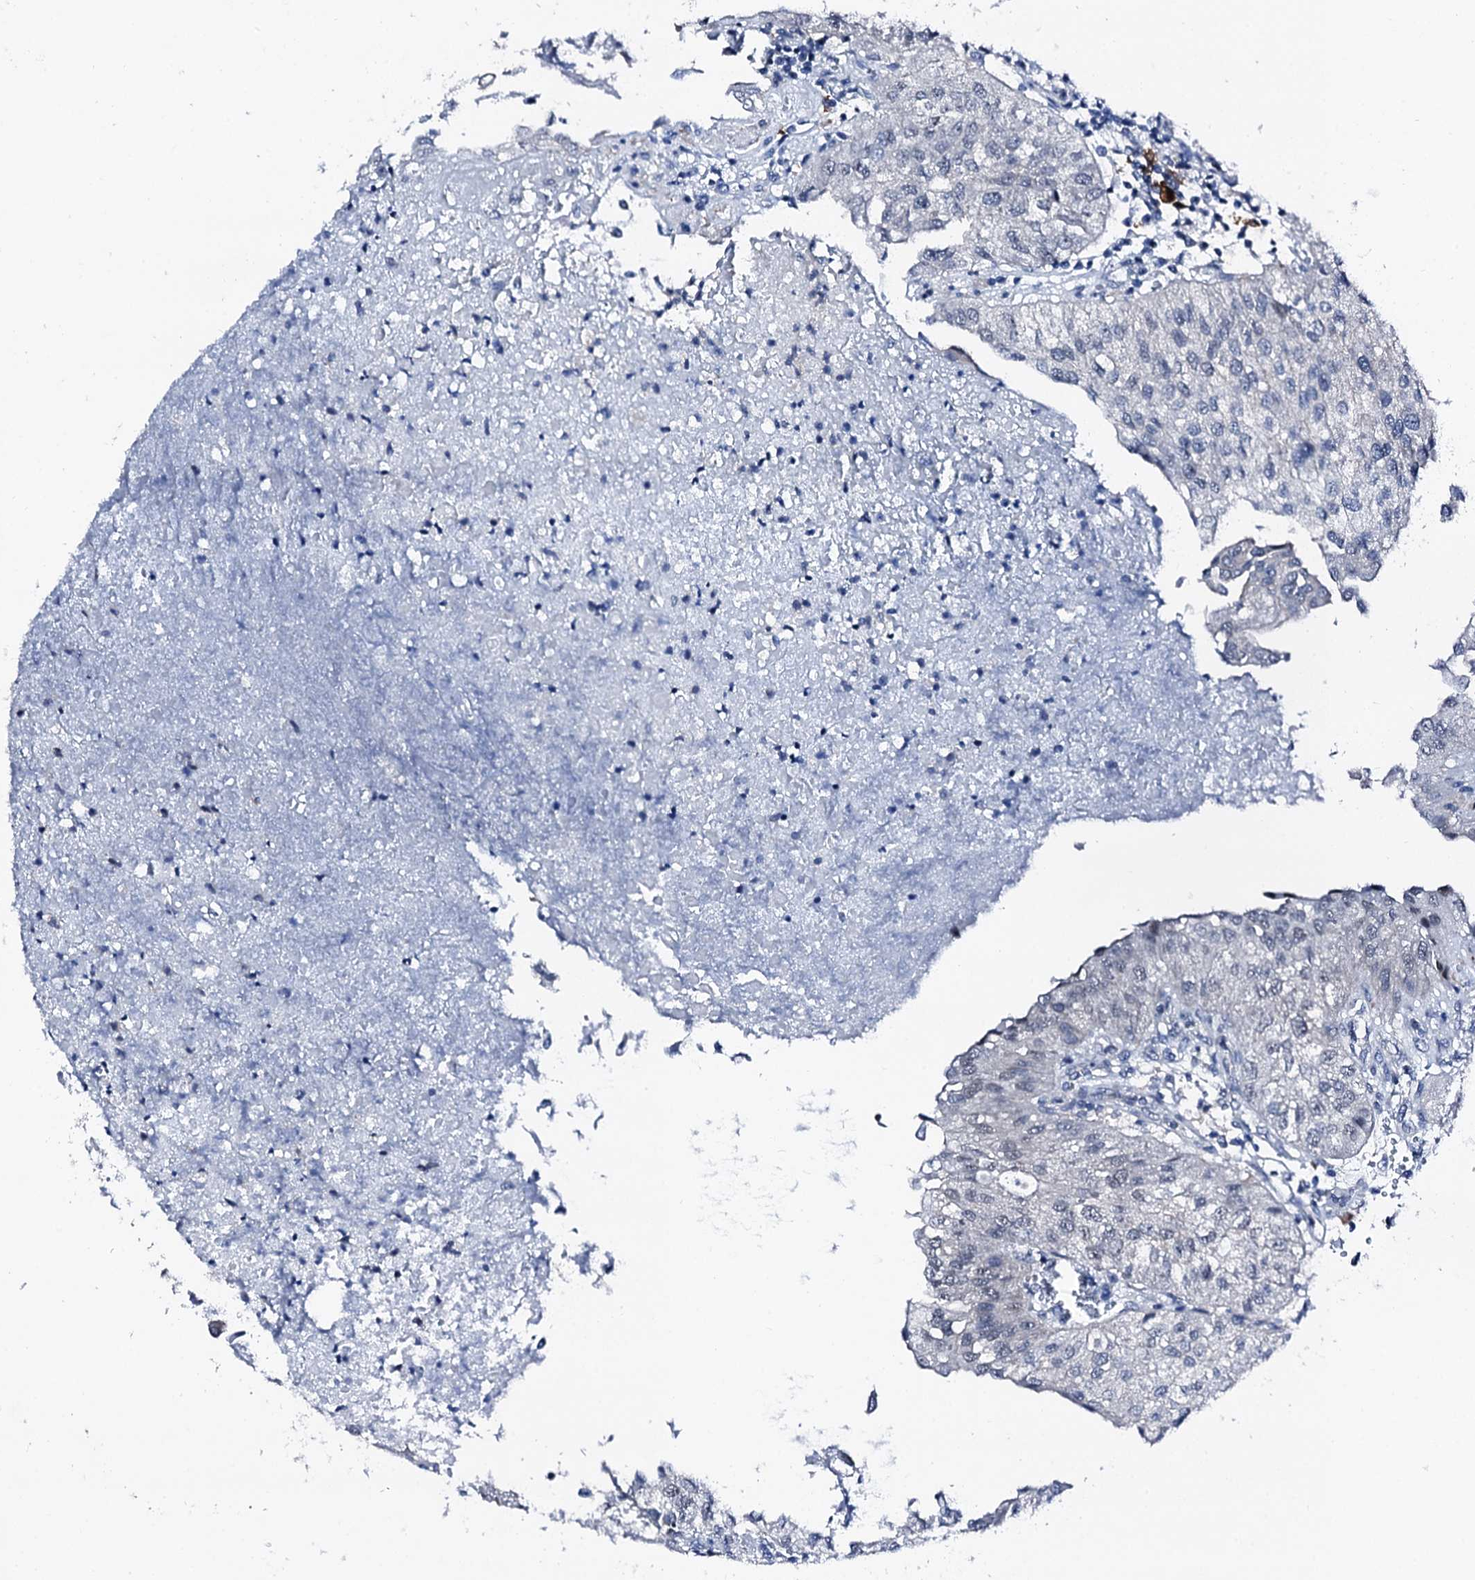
{"staining": {"intensity": "negative", "quantity": "none", "location": "none"}, "tissue": "urothelial cancer", "cell_type": "Tumor cells", "image_type": "cancer", "snomed": [{"axis": "morphology", "description": "Urothelial carcinoma, Low grade"}, {"axis": "topography", "description": "Urinary bladder"}], "caption": "Tumor cells show no significant staining in urothelial cancer.", "gene": "TRAFD1", "patient": {"sex": "female", "age": 89}}